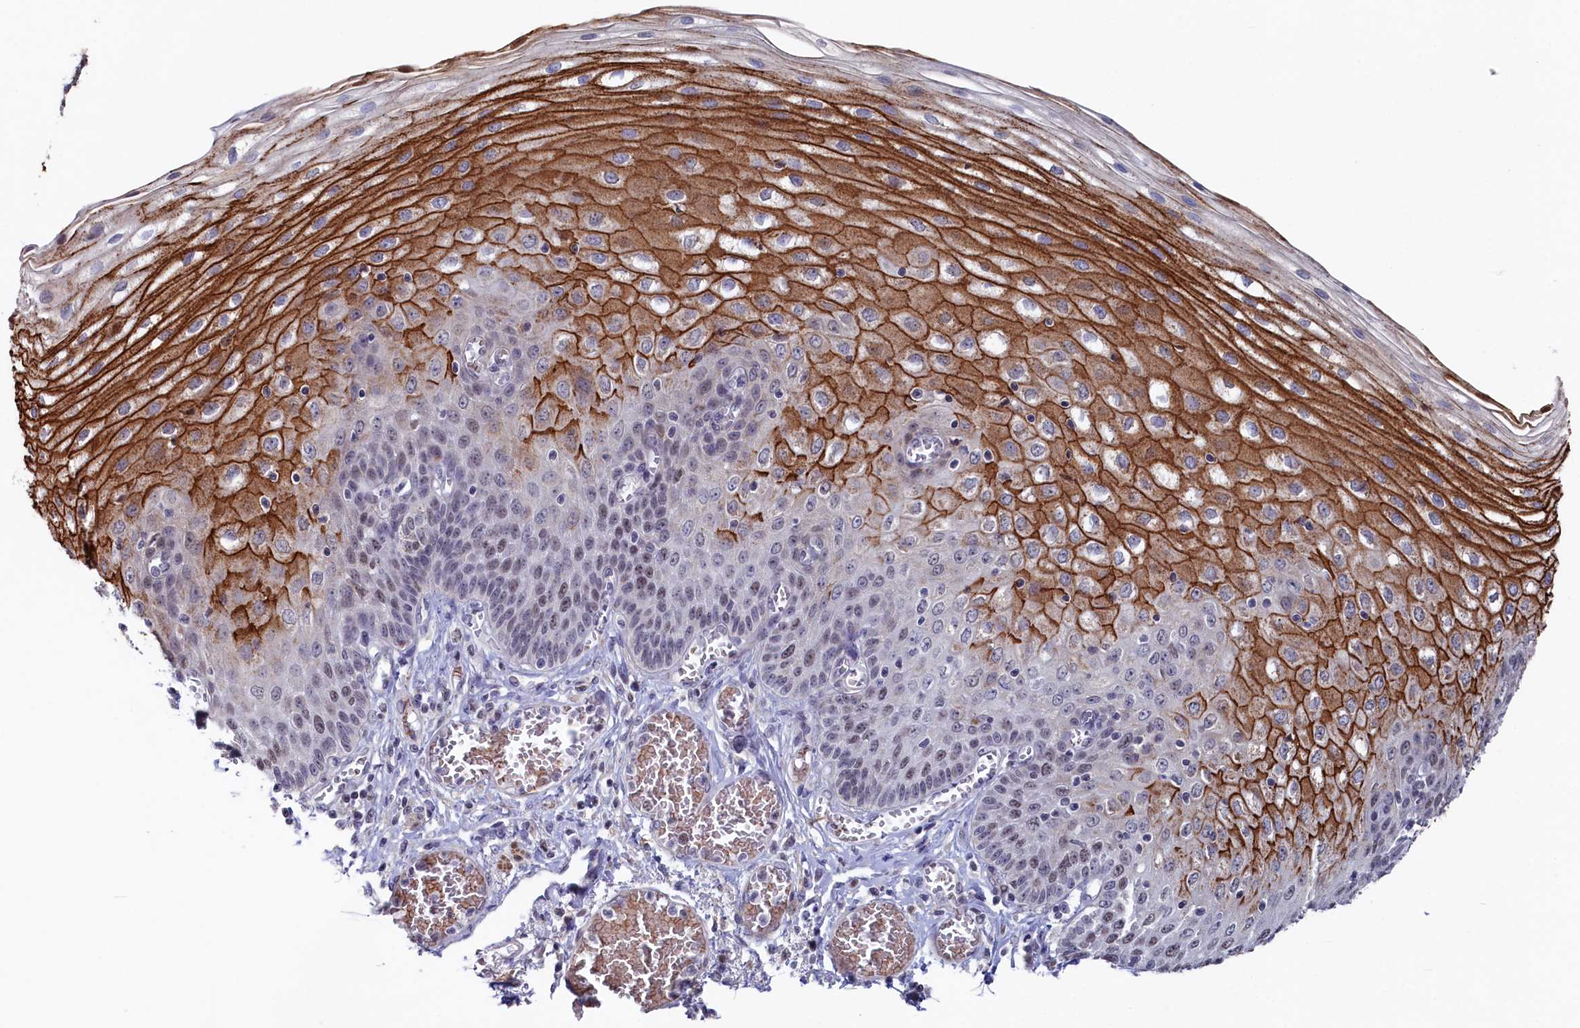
{"staining": {"intensity": "strong", "quantity": "25%-75%", "location": "cytoplasmic/membranous"}, "tissue": "esophagus", "cell_type": "Squamous epithelial cells", "image_type": "normal", "snomed": [{"axis": "morphology", "description": "Normal tissue, NOS"}, {"axis": "topography", "description": "Esophagus"}], "caption": "IHC image of unremarkable human esophagus stained for a protein (brown), which exhibits high levels of strong cytoplasmic/membranous expression in approximately 25%-75% of squamous epithelial cells.", "gene": "TIGD4", "patient": {"sex": "male", "age": 81}}